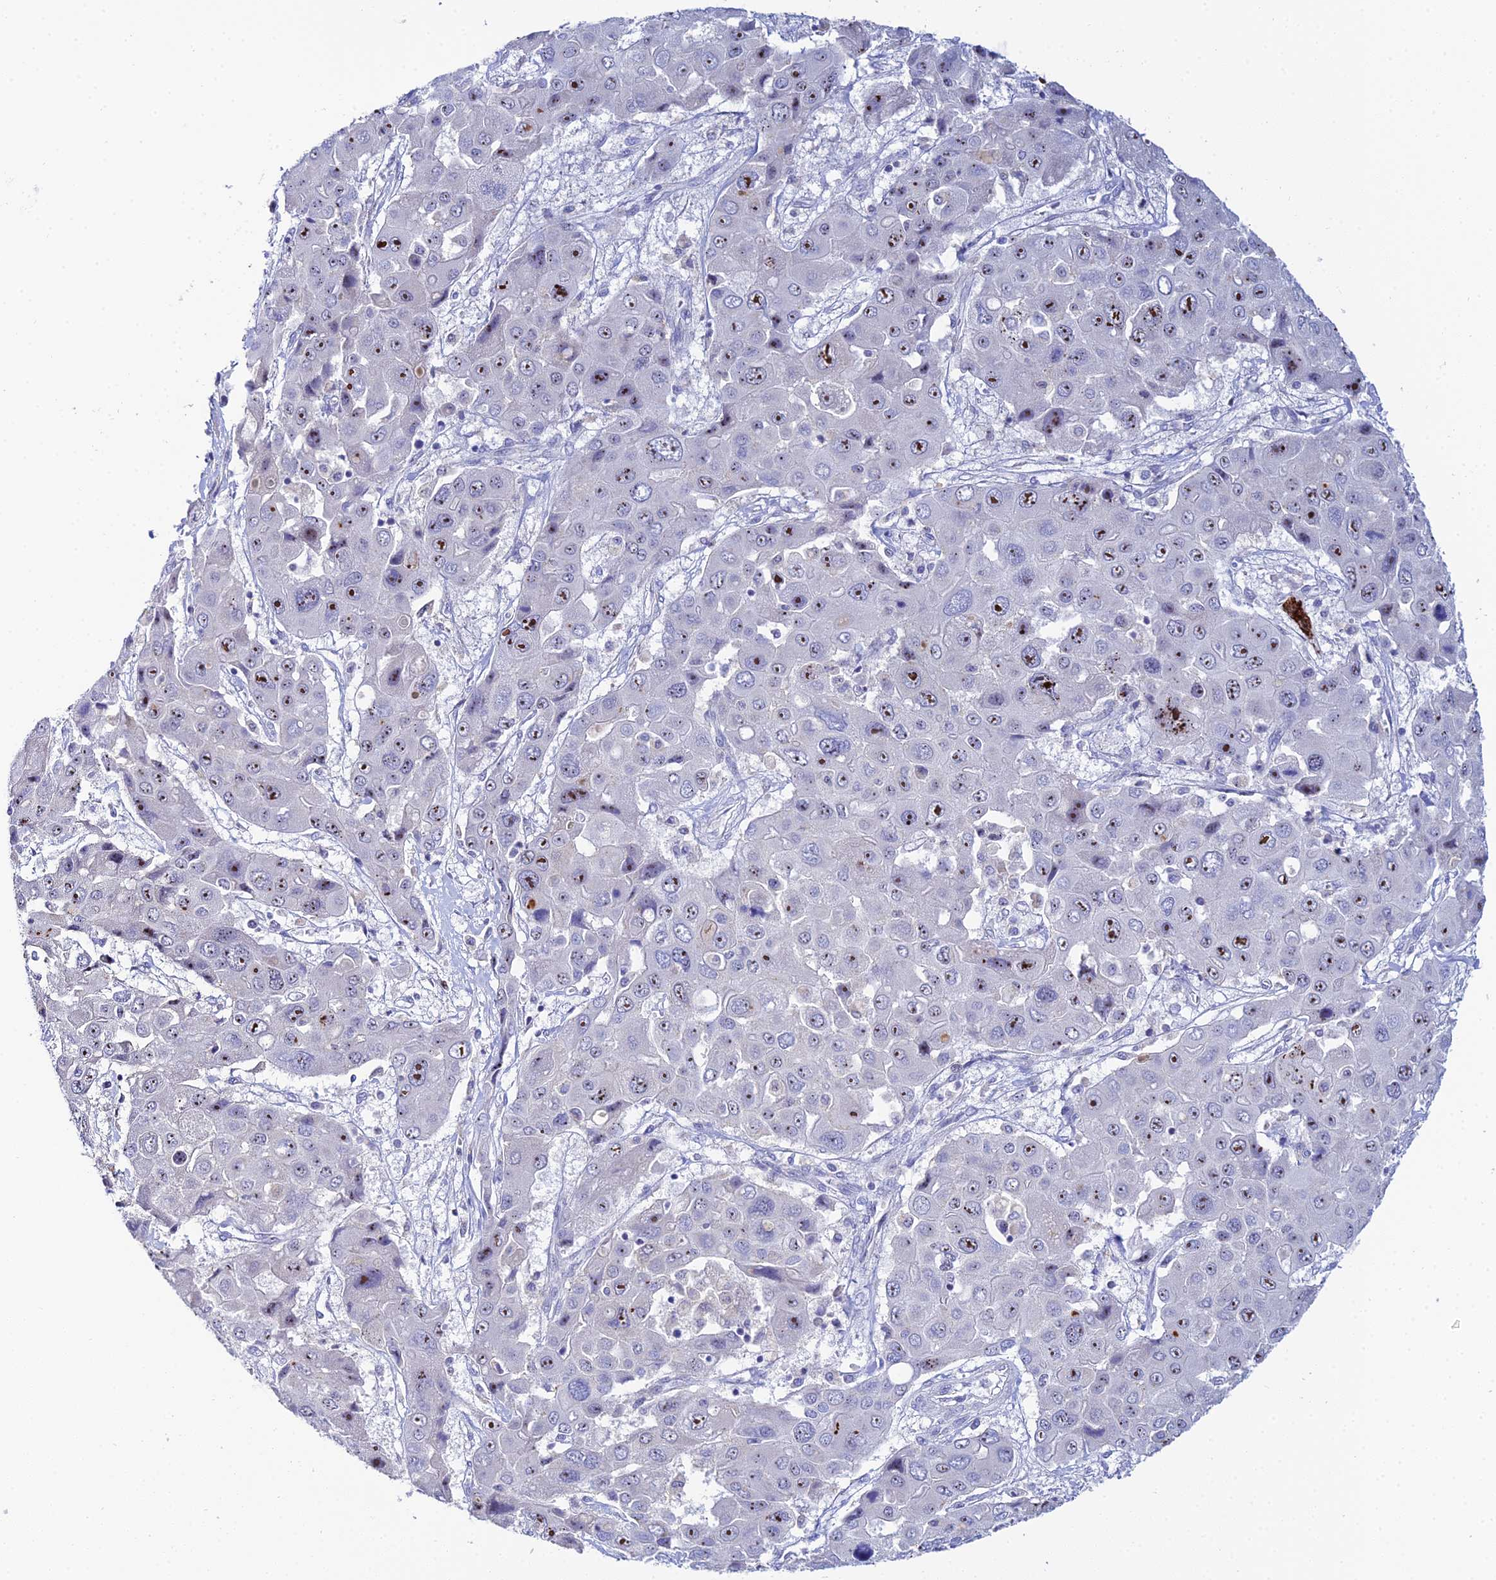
{"staining": {"intensity": "moderate", "quantity": "25%-75%", "location": "nuclear"}, "tissue": "liver cancer", "cell_type": "Tumor cells", "image_type": "cancer", "snomed": [{"axis": "morphology", "description": "Cholangiocarcinoma"}, {"axis": "topography", "description": "Liver"}], "caption": "Human cholangiocarcinoma (liver) stained for a protein (brown) shows moderate nuclear positive positivity in about 25%-75% of tumor cells.", "gene": "PLPP4", "patient": {"sex": "male", "age": 67}}